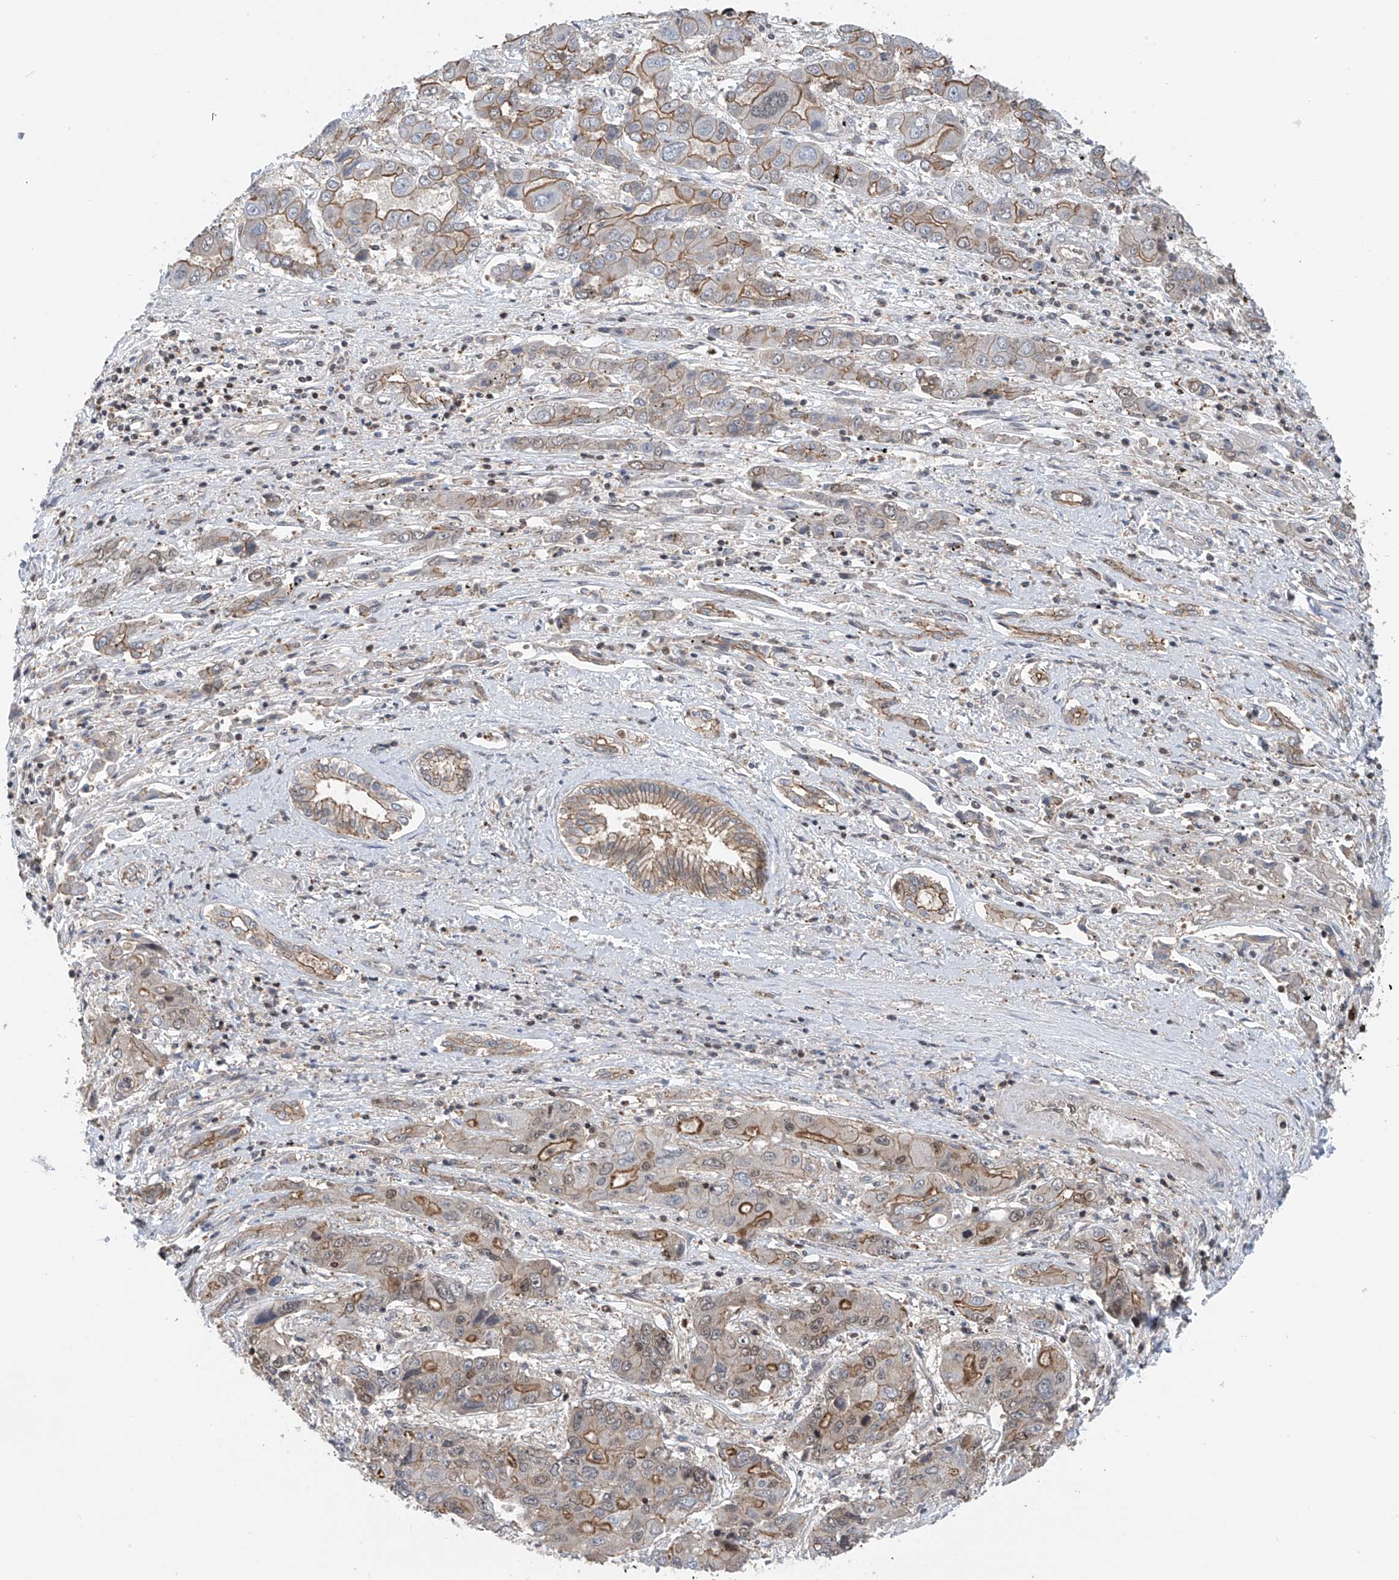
{"staining": {"intensity": "moderate", "quantity": "25%-75%", "location": "cytoplasmic/membranous"}, "tissue": "liver cancer", "cell_type": "Tumor cells", "image_type": "cancer", "snomed": [{"axis": "morphology", "description": "Cholangiocarcinoma"}, {"axis": "topography", "description": "Liver"}], "caption": "Liver cancer stained with a brown dye displays moderate cytoplasmic/membranous positive positivity in approximately 25%-75% of tumor cells.", "gene": "DNAJC9", "patient": {"sex": "male", "age": 67}}